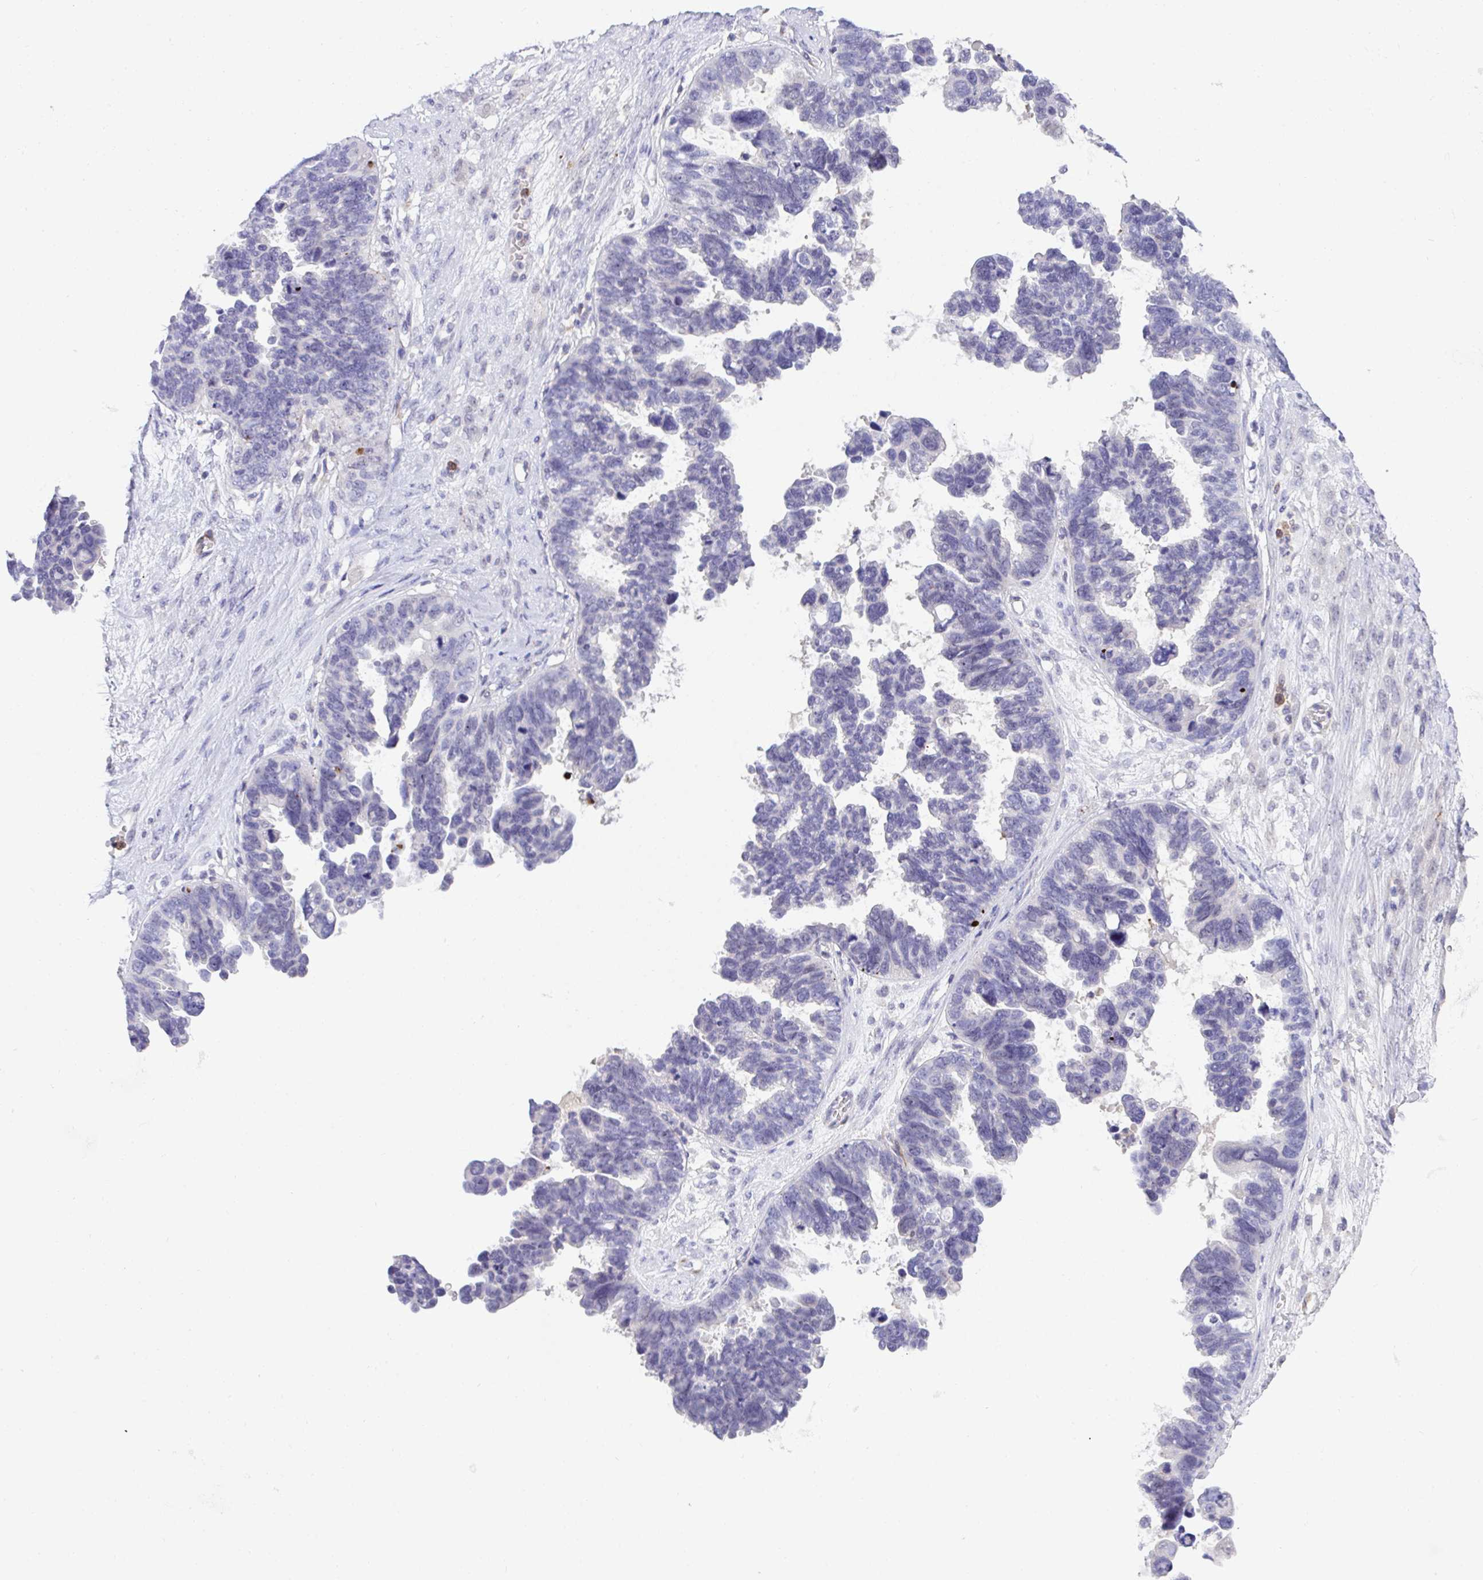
{"staining": {"intensity": "negative", "quantity": "none", "location": "none"}, "tissue": "ovarian cancer", "cell_type": "Tumor cells", "image_type": "cancer", "snomed": [{"axis": "morphology", "description": "Cystadenocarcinoma, serous, NOS"}, {"axis": "topography", "description": "Ovary"}], "caption": "Immunohistochemical staining of ovarian cancer (serous cystadenocarcinoma) demonstrates no significant expression in tumor cells.", "gene": "KMT2E", "patient": {"sex": "female", "age": 60}}